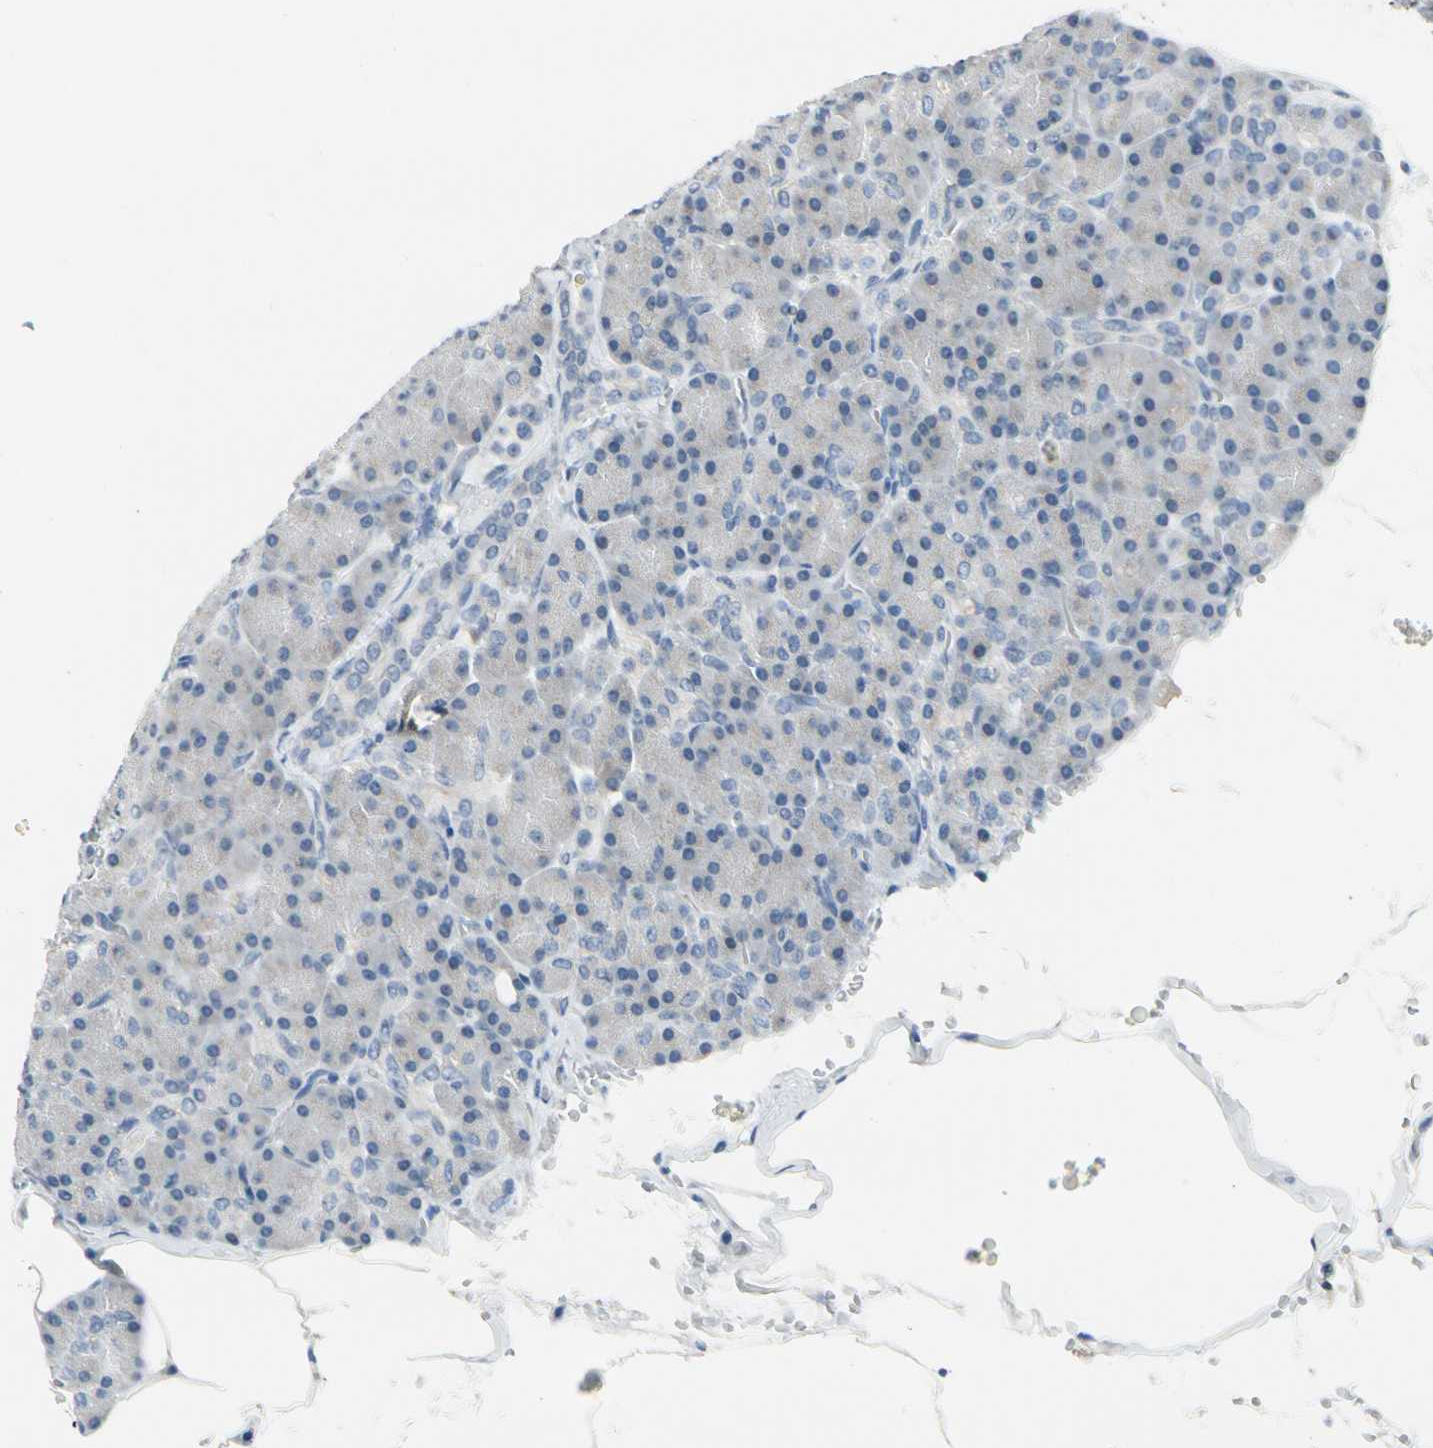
{"staining": {"intensity": "moderate", "quantity": "<25%", "location": "cytoplasmic/membranous,nuclear"}, "tissue": "pancreas", "cell_type": "Exocrine glandular cells", "image_type": "normal", "snomed": [{"axis": "morphology", "description": "Normal tissue, NOS"}, {"axis": "topography", "description": "Pancreas"}], "caption": "This image reveals unremarkable pancreas stained with immunohistochemistry to label a protein in brown. The cytoplasmic/membranous,nuclear of exocrine glandular cells show moderate positivity for the protein. Nuclei are counter-stained blue.", "gene": "ZSCAN1", "patient": {"sex": "female", "age": 43}}